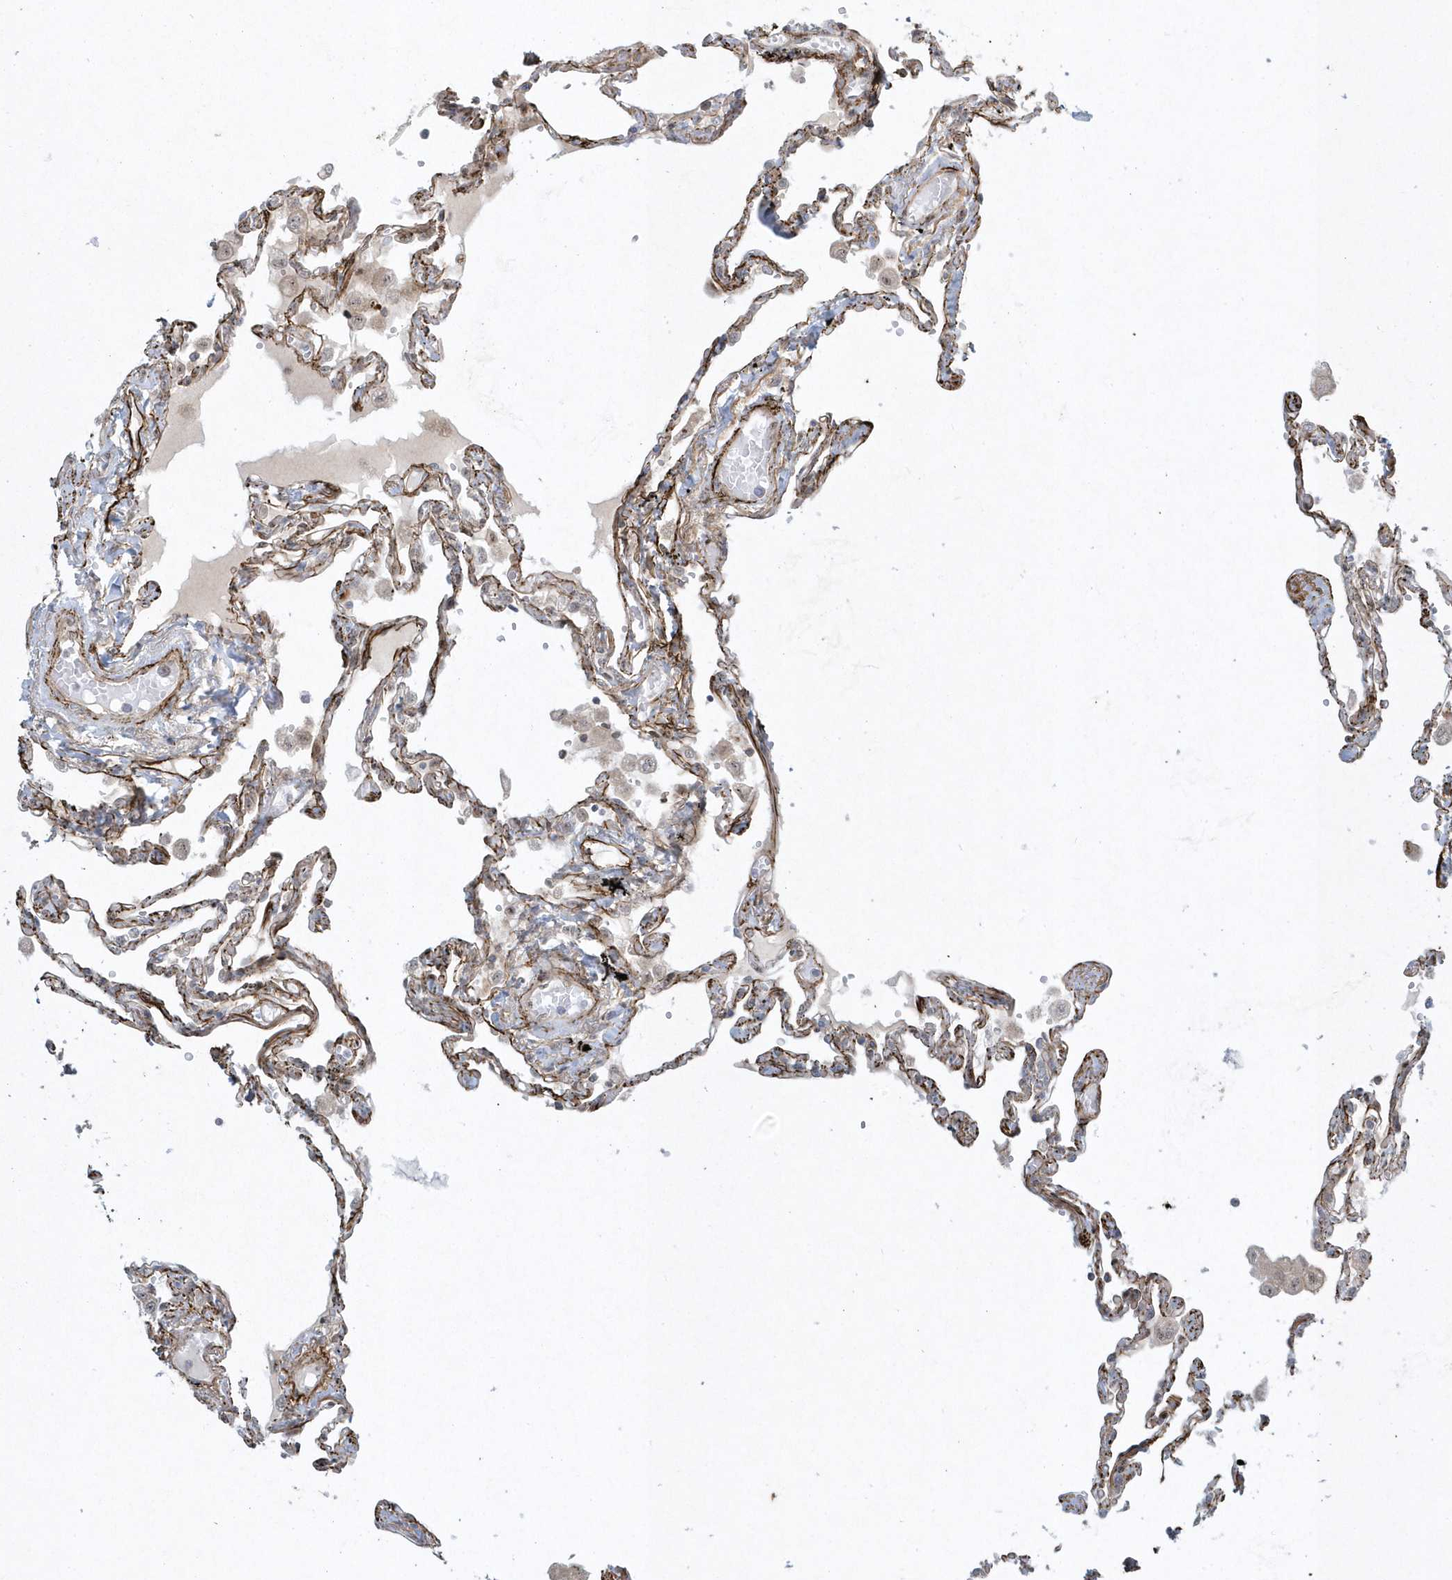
{"staining": {"intensity": "moderate", "quantity": "<25%", "location": "cytoplasmic/membranous"}, "tissue": "lung", "cell_type": "Alveolar cells", "image_type": "normal", "snomed": [{"axis": "morphology", "description": "Normal tissue, NOS"}, {"axis": "topography", "description": "Lung"}], "caption": "Lung stained for a protein (brown) reveals moderate cytoplasmic/membranous positive staining in about <25% of alveolar cells.", "gene": "MASP2", "patient": {"sex": "female", "age": 67}}